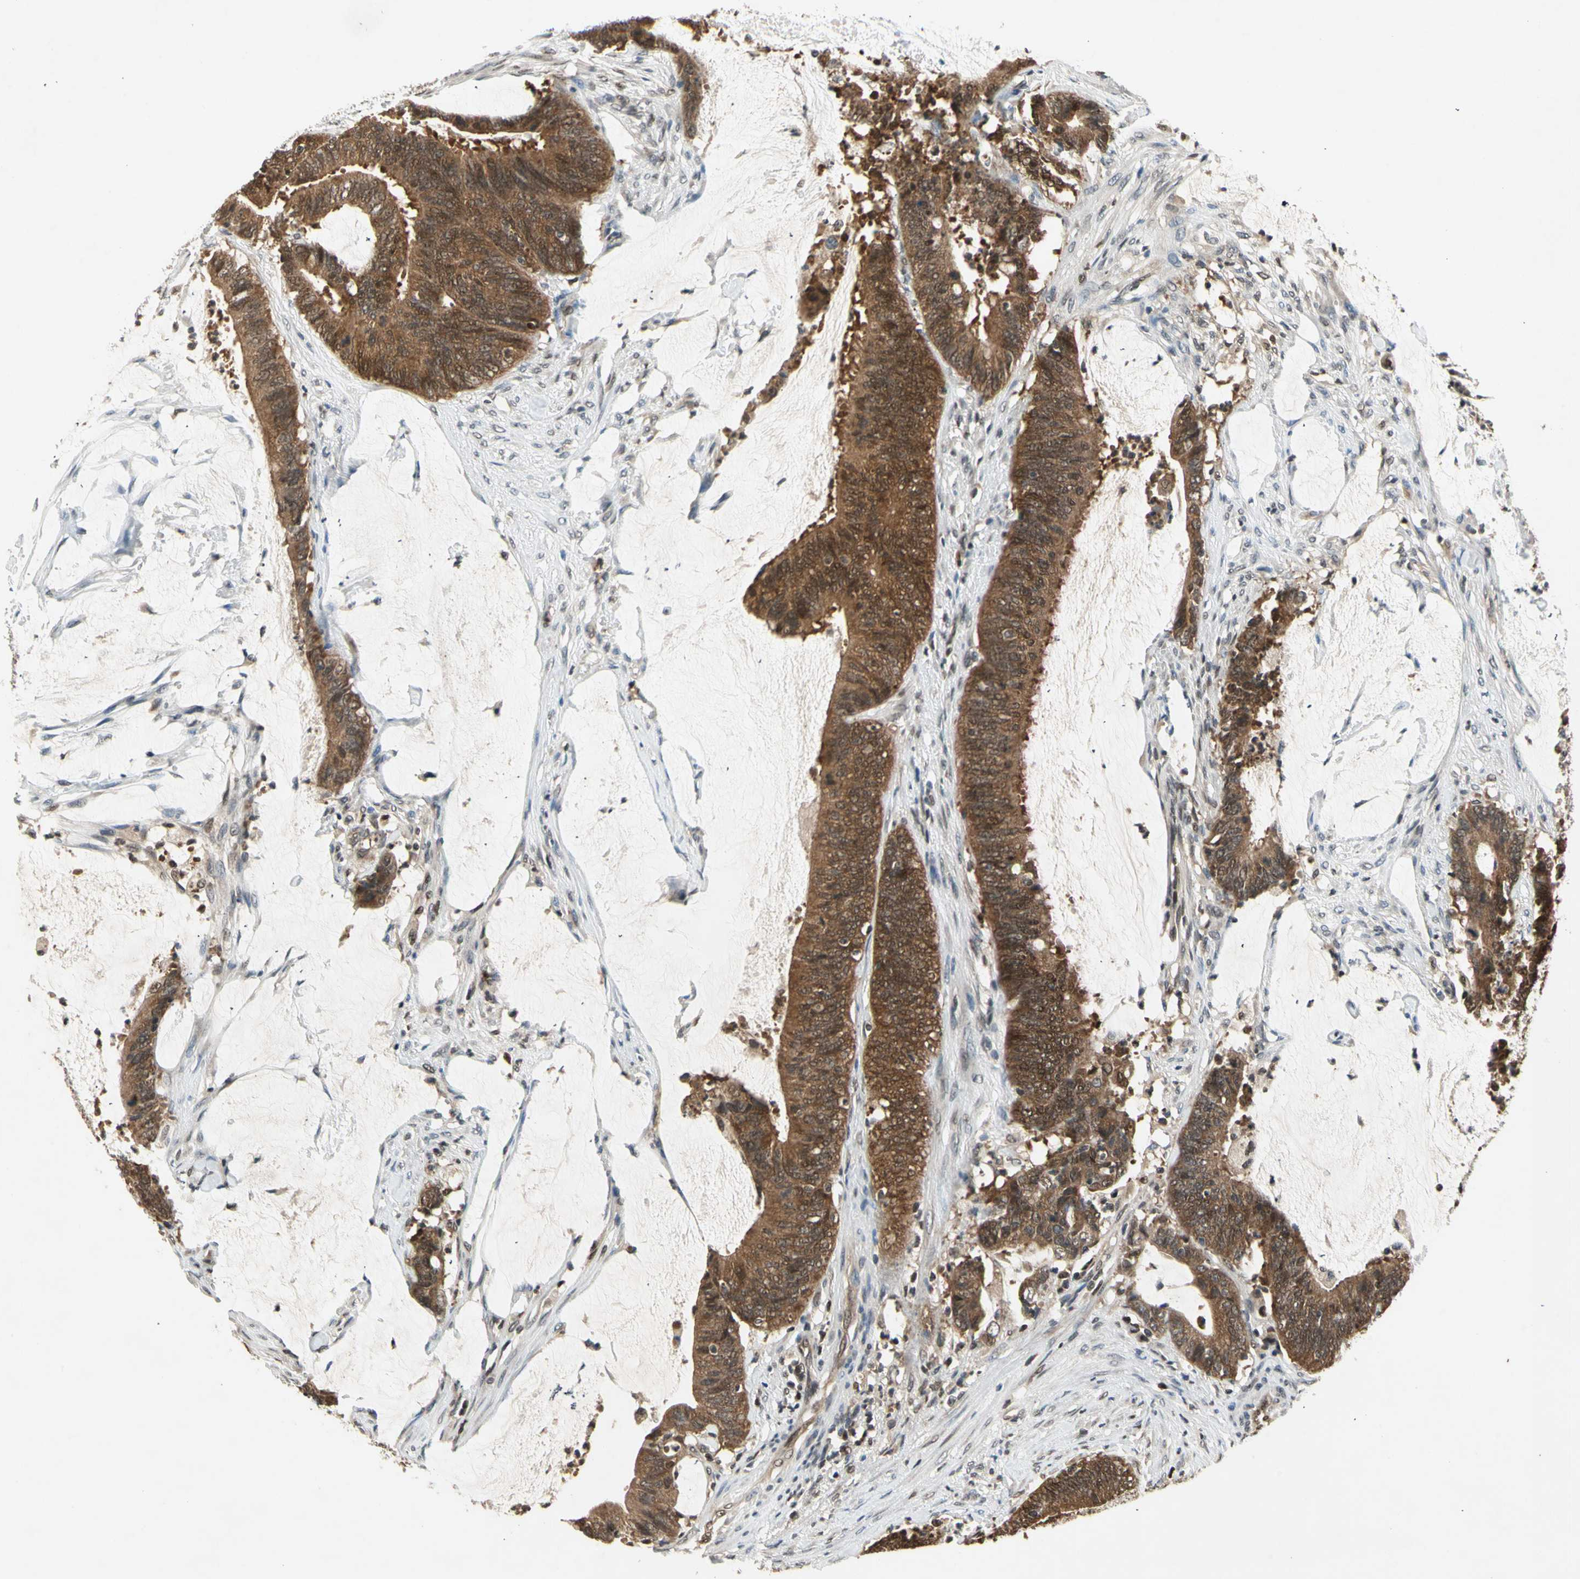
{"staining": {"intensity": "moderate", "quantity": ">75%", "location": "cytoplasmic/membranous"}, "tissue": "colorectal cancer", "cell_type": "Tumor cells", "image_type": "cancer", "snomed": [{"axis": "morphology", "description": "Adenocarcinoma, NOS"}, {"axis": "topography", "description": "Rectum"}], "caption": "This image shows immunohistochemistry (IHC) staining of adenocarcinoma (colorectal), with medium moderate cytoplasmic/membranous positivity in about >75% of tumor cells.", "gene": "GSR", "patient": {"sex": "female", "age": 66}}